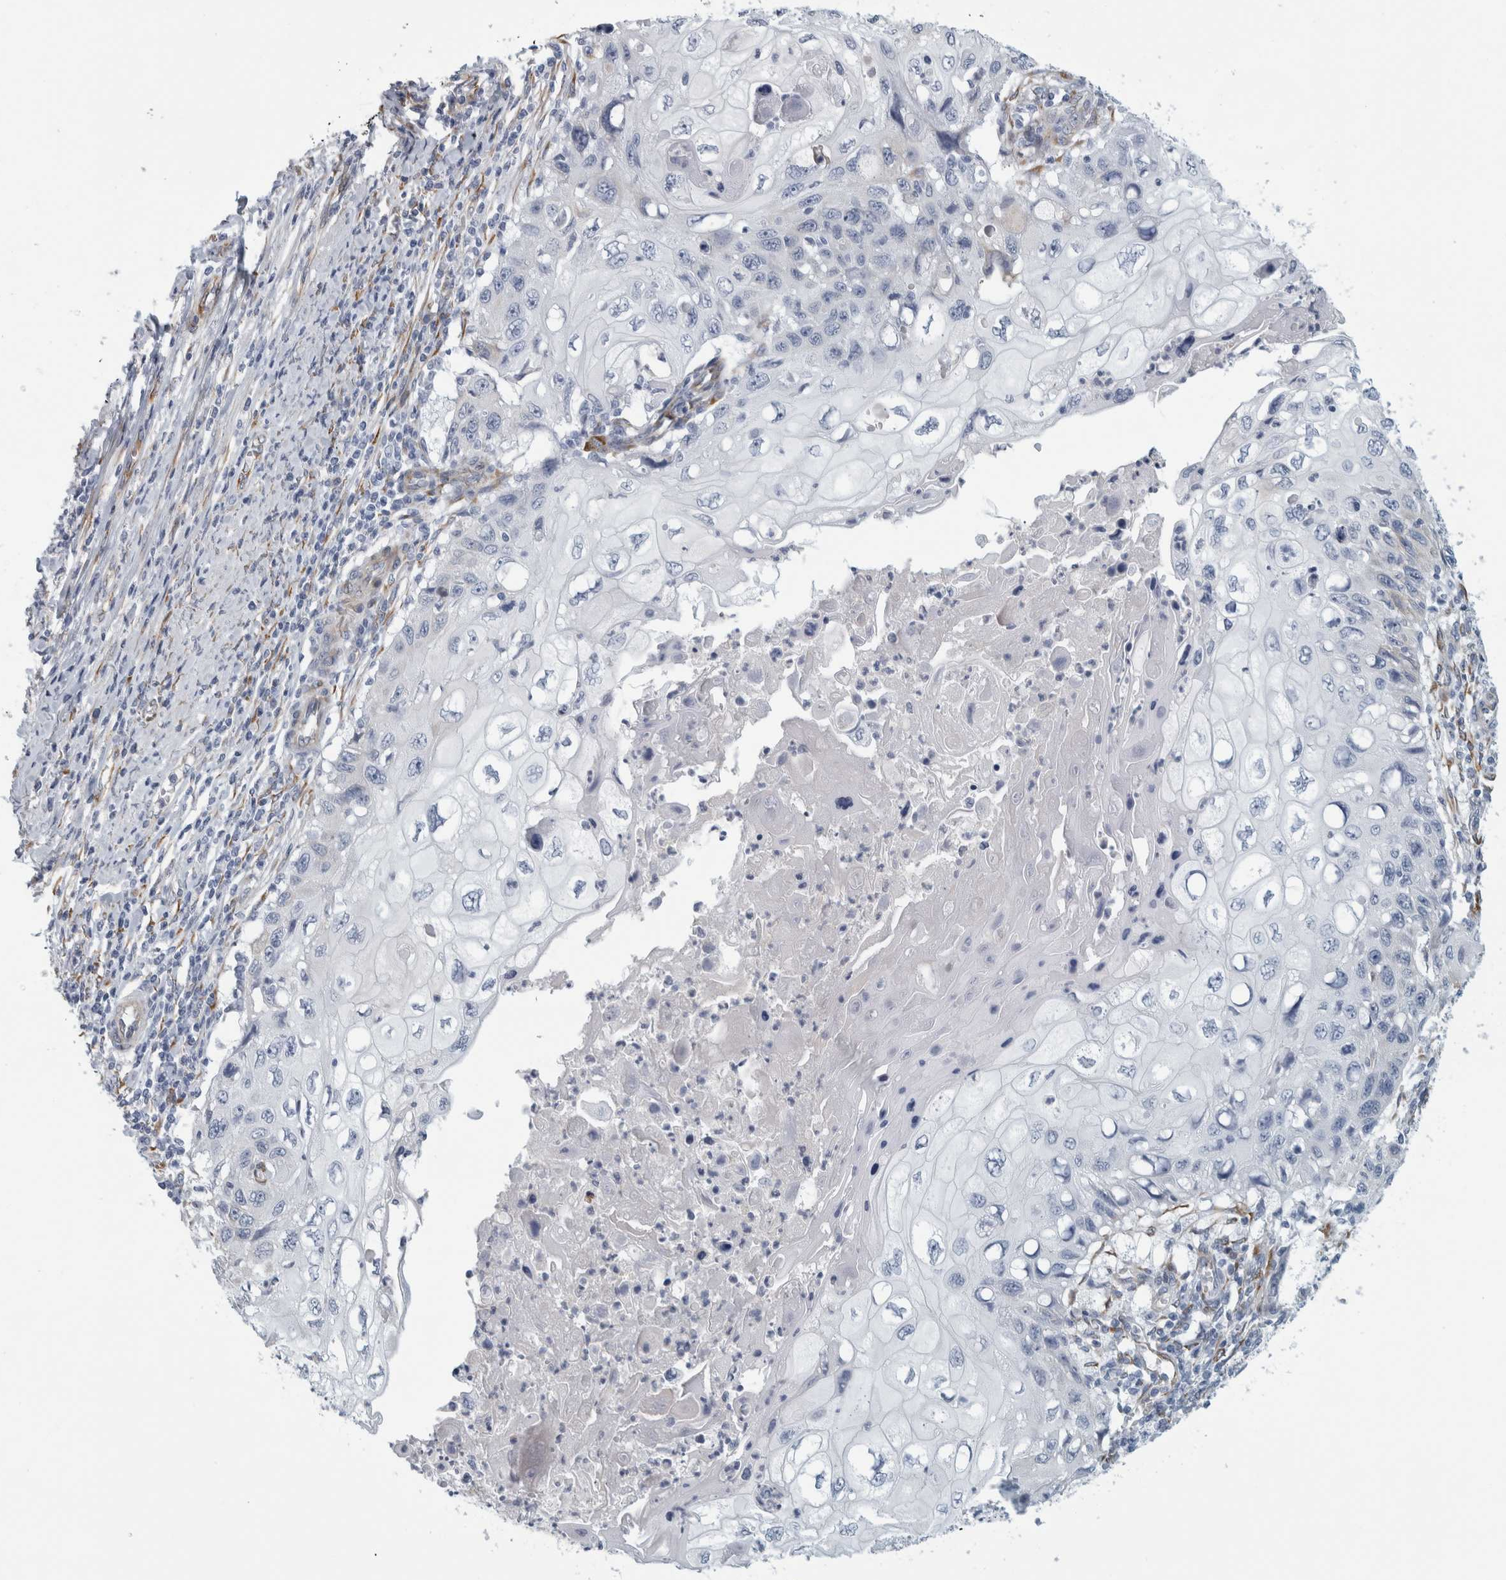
{"staining": {"intensity": "negative", "quantity": "none", "location": "none"}, "tissue": "cervical cancer", "cell_type": "Tumor cells", "image_type": "cancer", "snomed": [{"axis": "morphology", "description": "Squamous cell carcinoma, NOS"}, {"axis": "topography", "description": "Cervix"}], "caption": "IHC photomicrograph of neoplastic tissue: squamous cell carcinoma (cervical) stained with DAB exhibits no significant protein expression in tumor cells. Brightfield microscopy of immunohistochemistry stained with DAB (3,3'-diaminobenzidine) (brown) and hematoxylin (blue), captured at high magnification.", "gene": "B3GNT3", "patient": {"sex": "female", "age": 70}}